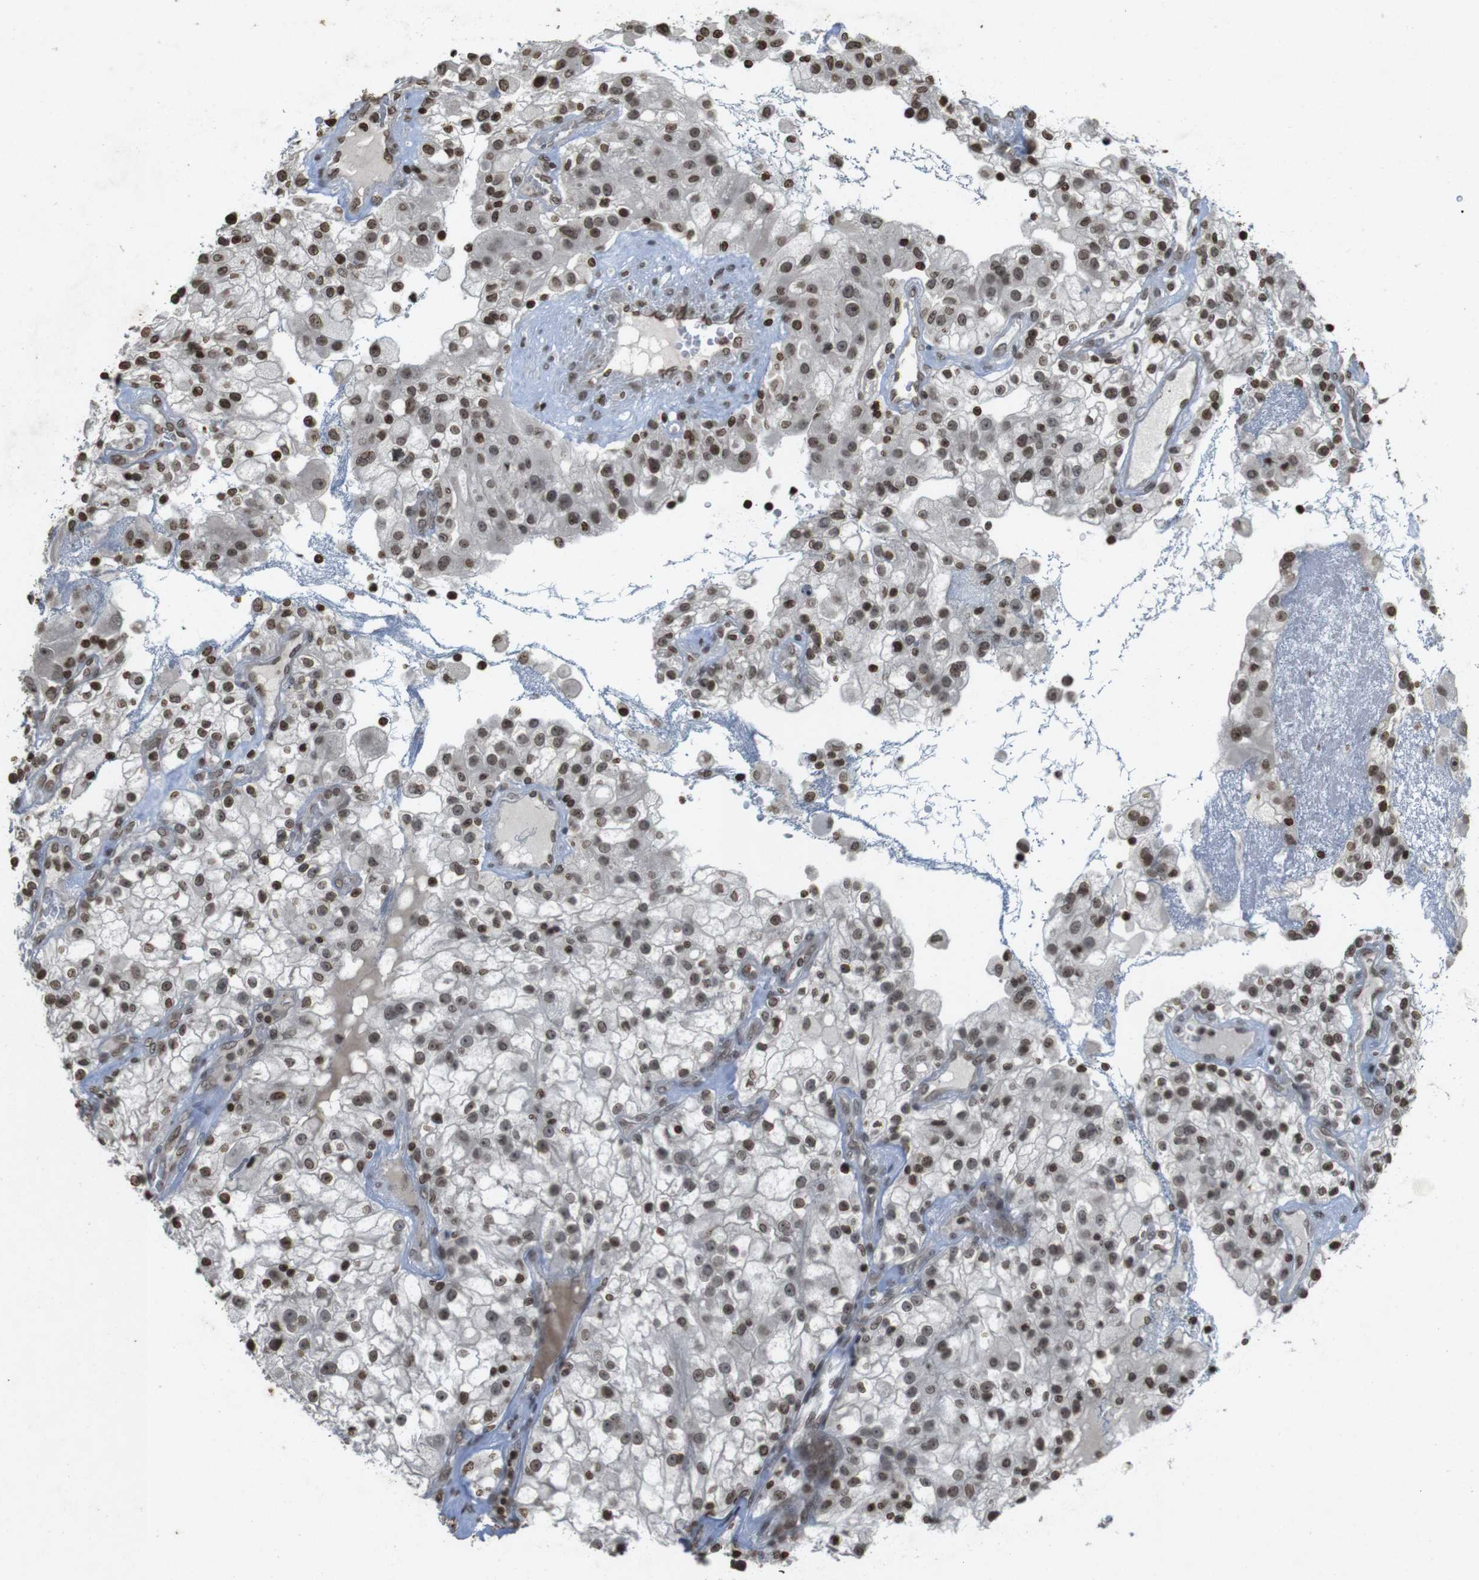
{"staining": {"intensity": "moderate", "quantity": ">75%", "location": "nuclear"}, "tissue": "renal cancer", "cell_type": "Tumor cells", "image_type": "cancer", "snomed": [{"axis": "morphology", "description": "Adenocarcinoma, NOS"}, {"axis": "topography", "description": "Kidney"}], "caption": "Moderate nuclear expression for a protein is appreciated in approximately >75% of tumor cells of renal adenocarcinoma using immunohistochemistry (IHC).", "gene": "FOXA3", "patient": {"sex": "female", "age": 52}}